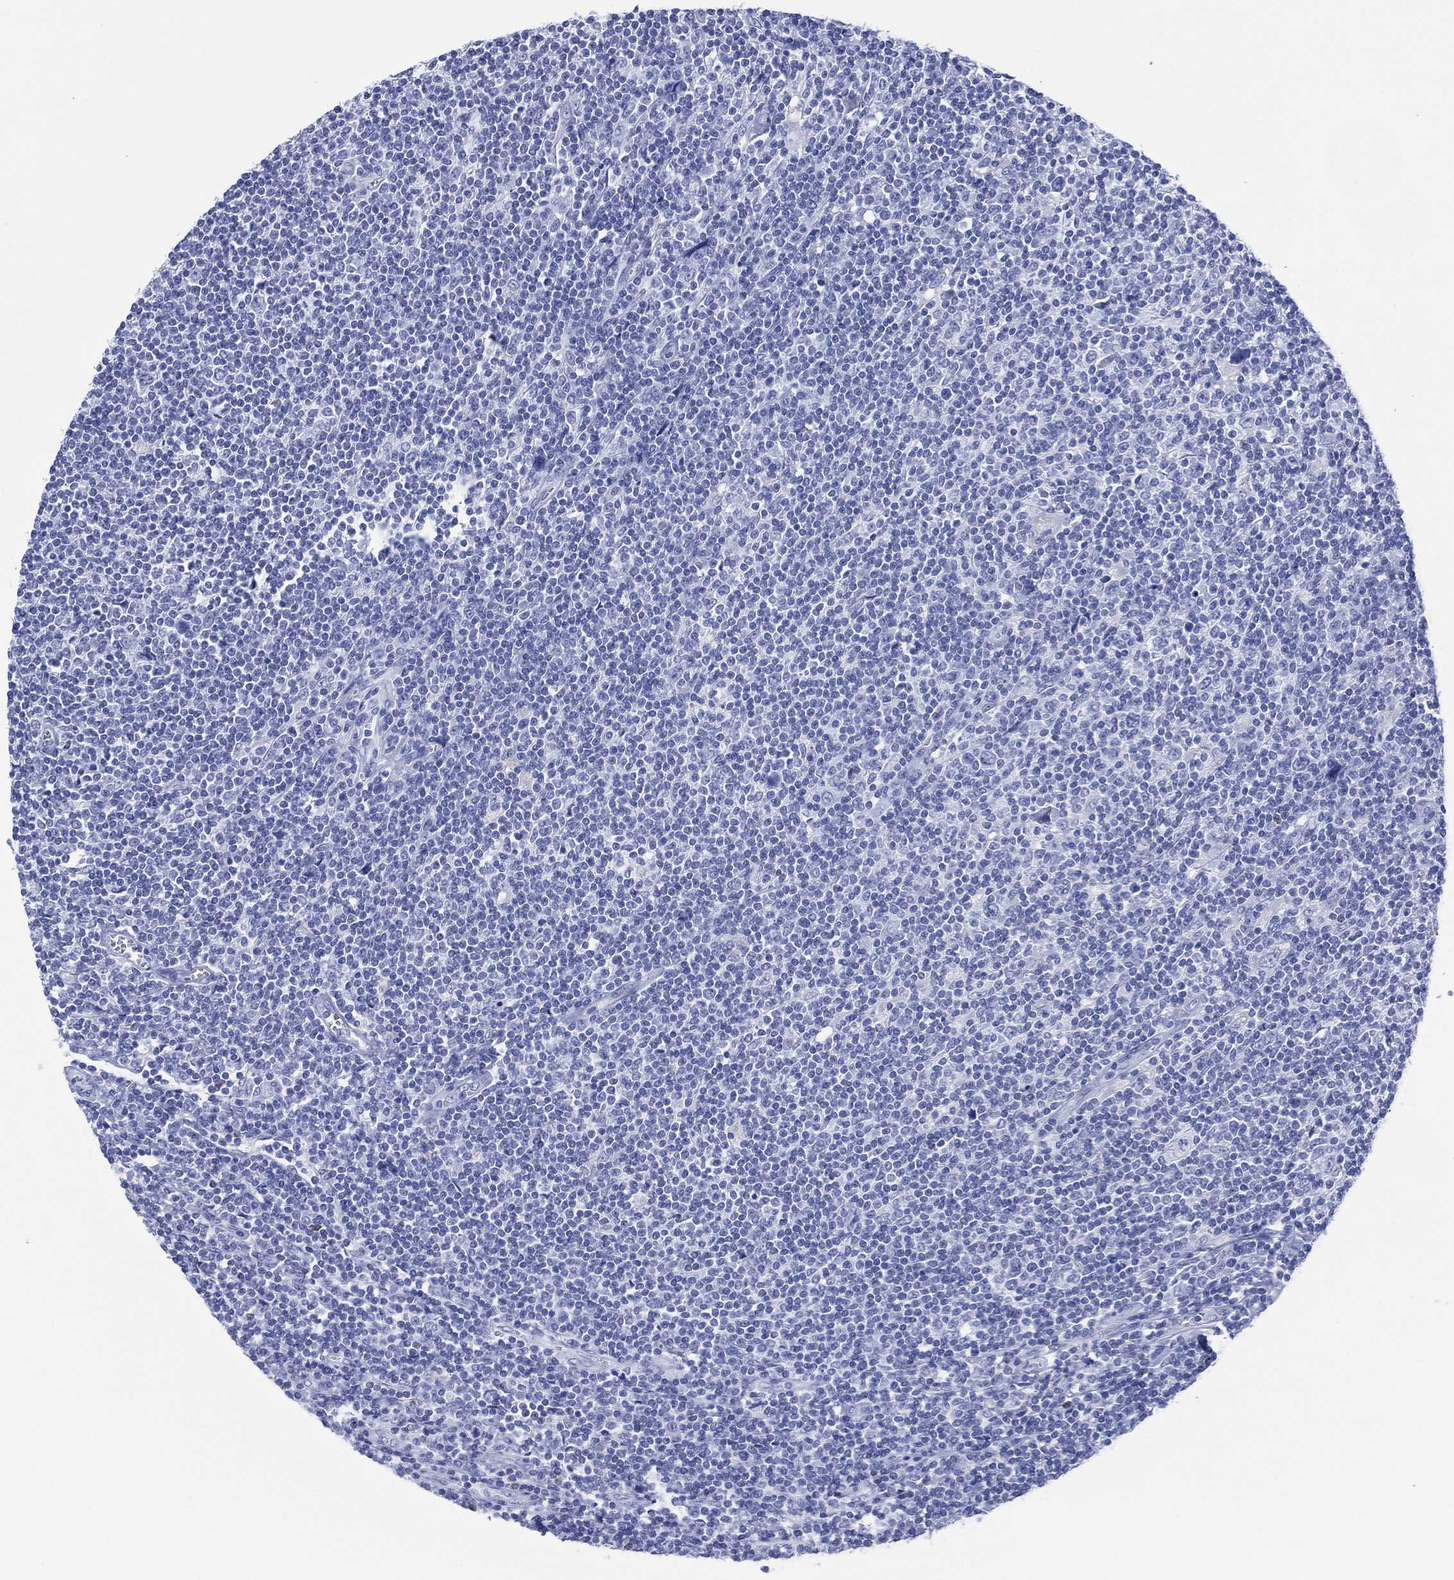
{"staining": {"intensity": "negative", "quantity": "none", "location": "none"}, "tissue": "lymphoma", "cell_type": "Tumor cells", "image_type": "cancer", "snomed": [{"axis": "morphology", "description": "Hodgkin's disease, NOS"}, {"axis": "topography", "description": "Lymph node"}], "caption": "Lymphoma was stained to show a protein in brown. There is no significant staining in tumor cells.", "gene": "DPP4", "patient": {"sex": "male", "age": 40}}